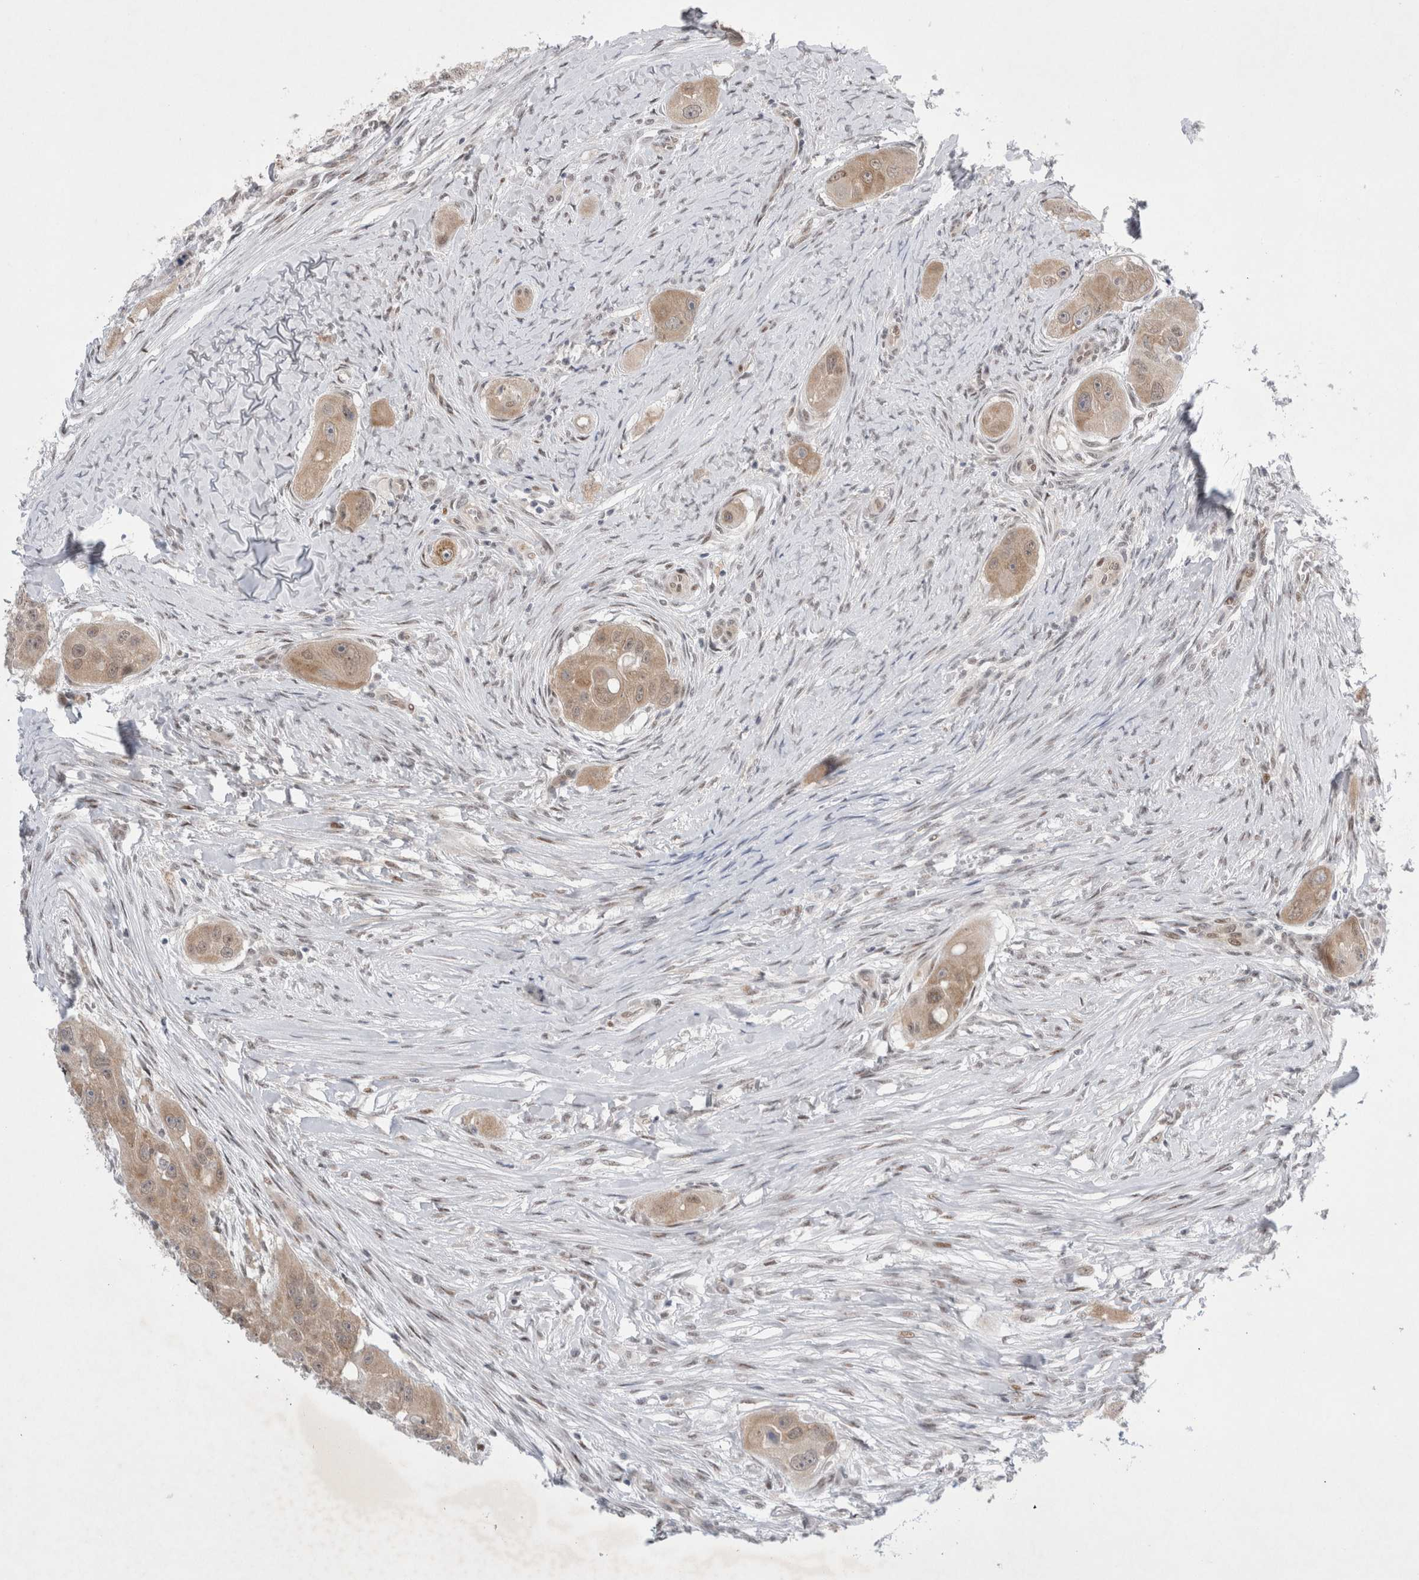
{"staining": {"intensity": "weak", "quantity": ">75%", "location": "cytoplasmic/membranous"}, "tissue": "head and neck cancer", "cell_type": "Tumor cells", "image_type": "cancer", "snomed": [{"axis": "morphology", "description": "Normal tissue, NOS"}, {"axis": "morphology", "description": "Squamous cell carcinoma, NOS"}, {"axis": "topography", "description": "Skeletal muscle"}, {"axis": "topography", "description": "Head-Neck"}], "caption": "Immunohistochemical staining of squamous cell carcinoma (head and neck) exhibits low levels of weak cytoplasmic/membranous protein positivity in about >75% of tumor cells.", "gene": "WIPF2", "patient": {"sex": "male", "age": 51}}